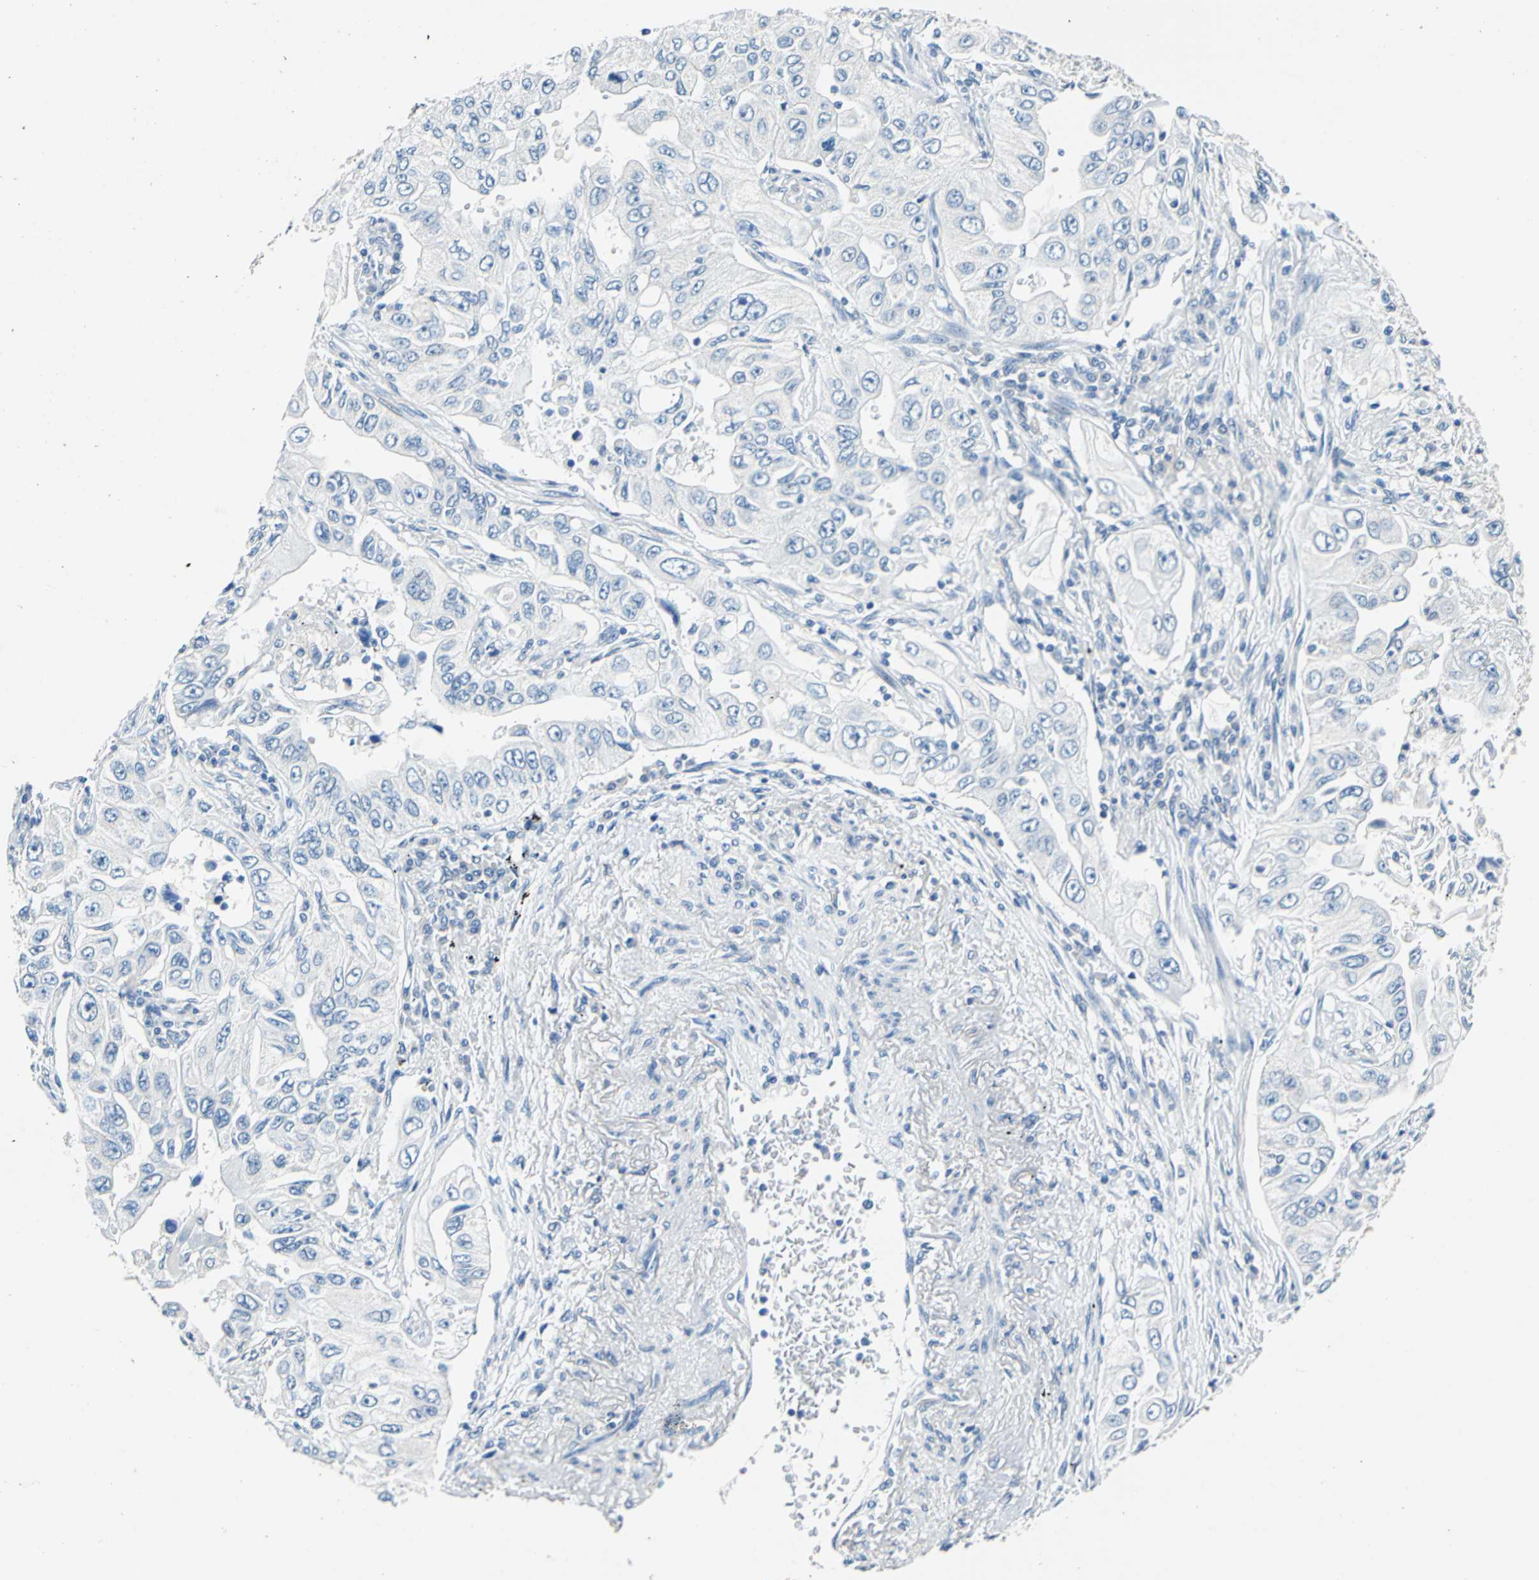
{"staining": {"intensity": "negative", "quantity": "none", "location": "none"}, "tissue": "lung cancer", "cell_type": "Tumor cells", "image_type": "cancer", "snomed": [{"axis": "morphology", "description": "Adenocarcinoma, NOS"}, {"axis": "topography", "description": "Lung"}], "caption": "The IHC histopathology image has no significant positivity in tumor cells of lung adenocarcinoma tissue.", "gene": "TEX264", "patient": {"sex": "male", "age": 84}}